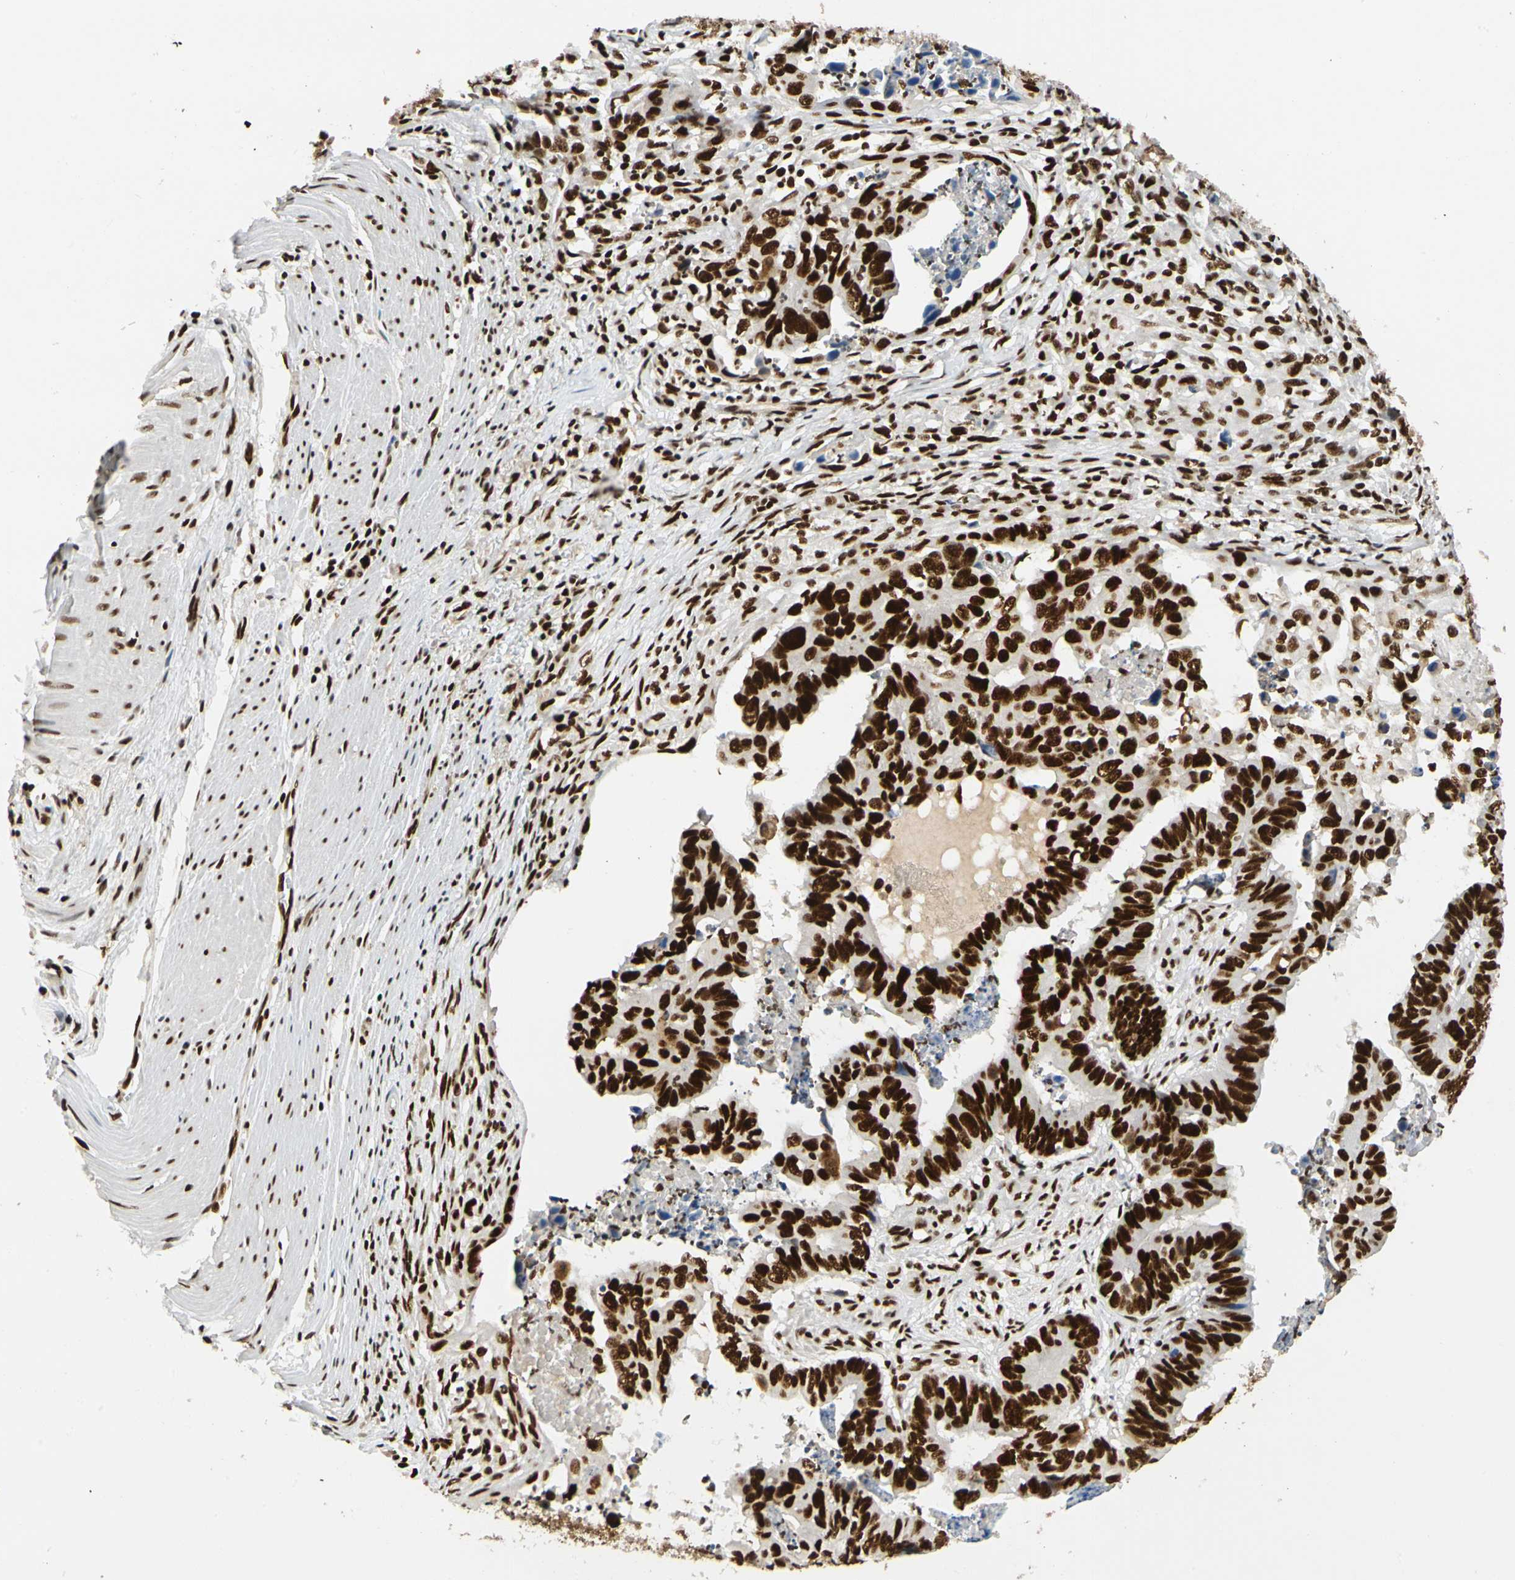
{"staining": {"intensity": "strong", "quantity": ">75%", "location": "nuclear"}, "tissue": "stomach cancer", "cell_type": "Tumor cells", "image_type": "cancer", "snomed": [{"axis": "morphology", "description": "Adenocarcinoma, NOS"}, {"axis": "topography", "description": "Stomach, lower"}], "caption": "Stomach adenocarcinoma stained with IHC exhibits strong nuclear staining in approximately >75% of tumor cells.", "gene": "CDK12", "patient": {"sex": "male", "age": 77}}